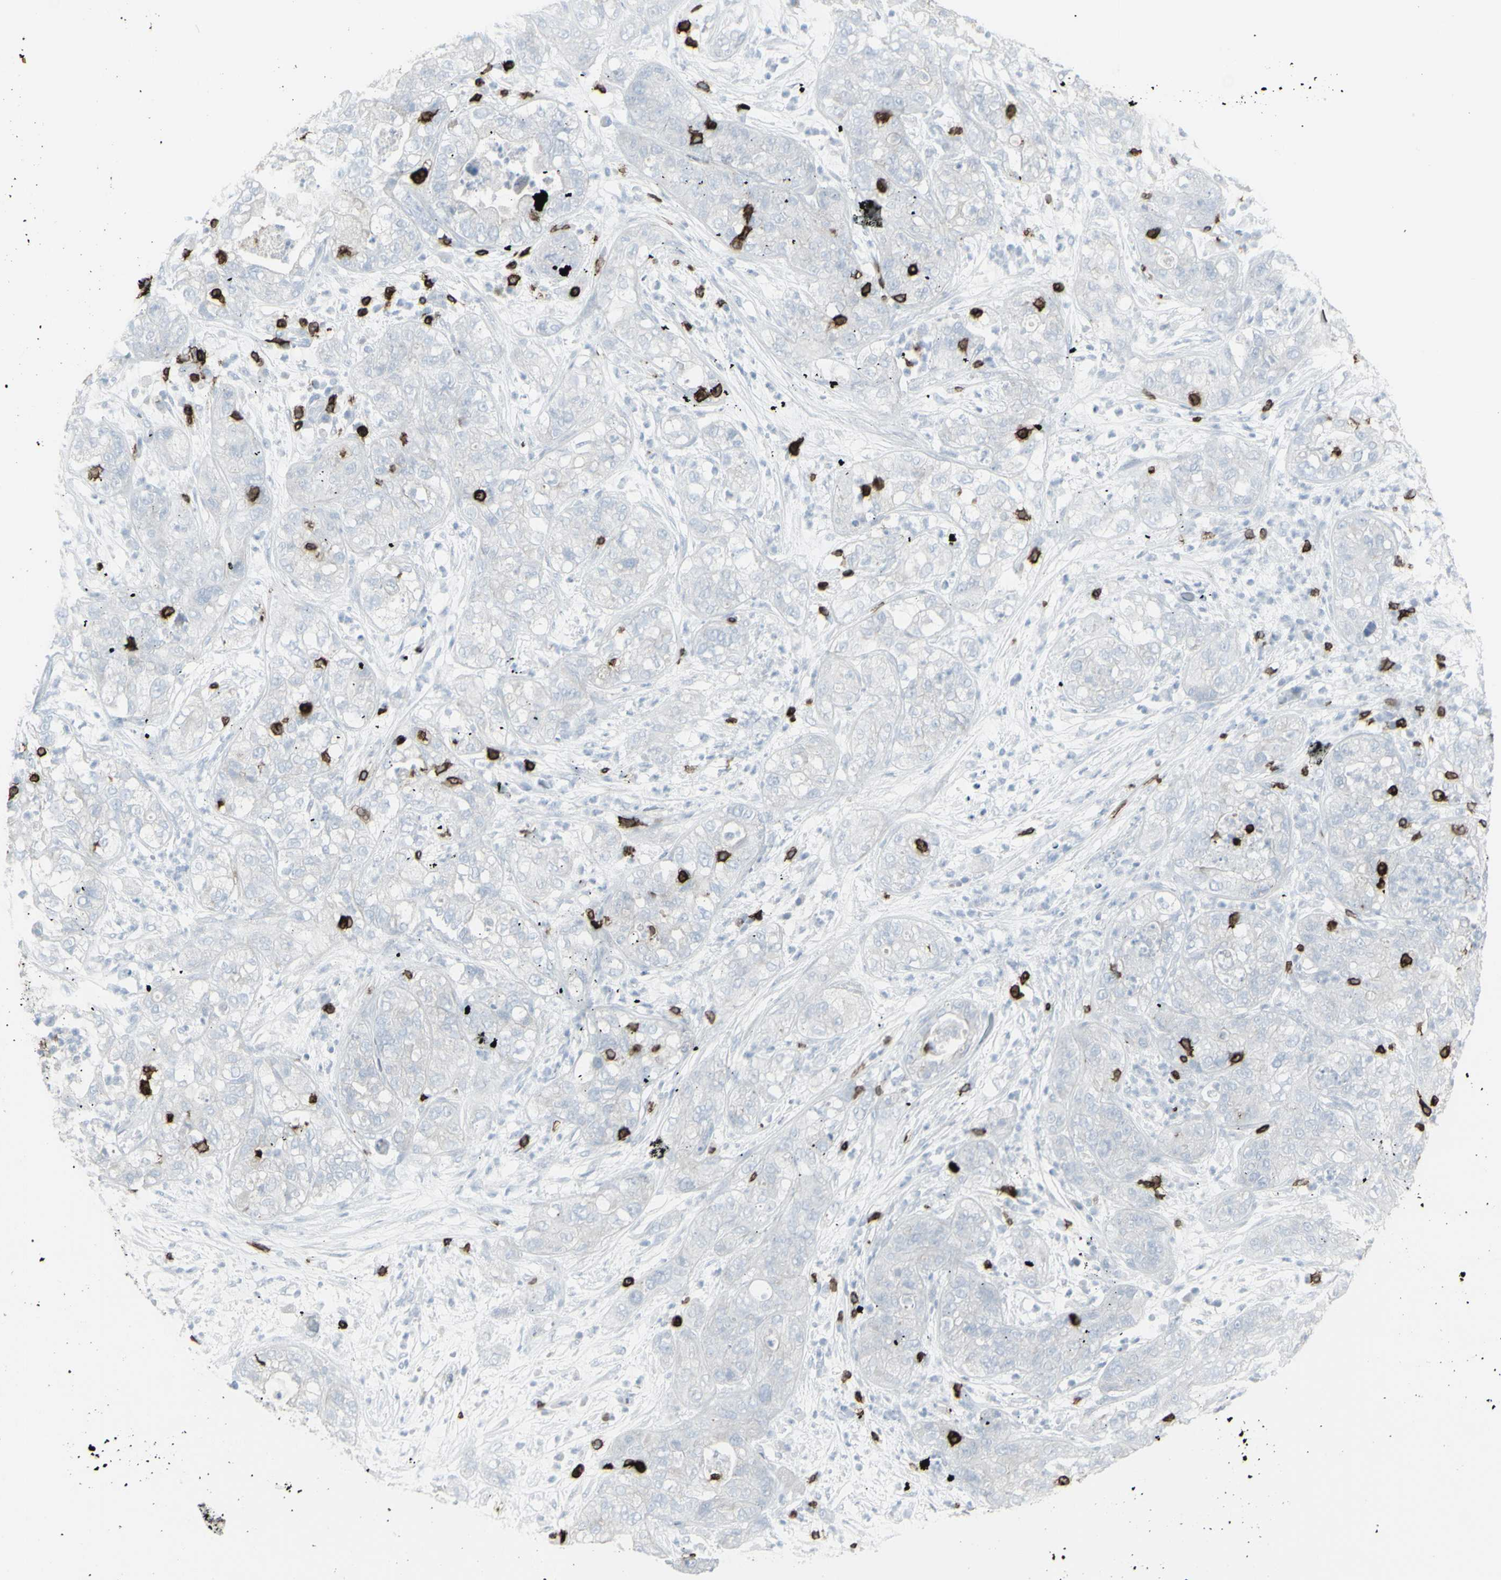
{"staining": {"intensity": "negative", "quantity": "none", "location": "none"}, "tissue": "pancreatic cancer", "cell_type": "Tumor cells", "image_type": "cancer", "snomed": [{"axis": "morphology", "description": "Adenocarcinoma, NOS"}, {"axis": "topography", "description": "Pancreas"}], "caption": "Immunohistochemical staining of human pancreatic adenocarcinoma demonstrates no significant staining in tumor cells.", "gene": "CD247", "patient": {"sex": "female", "age": 78}}